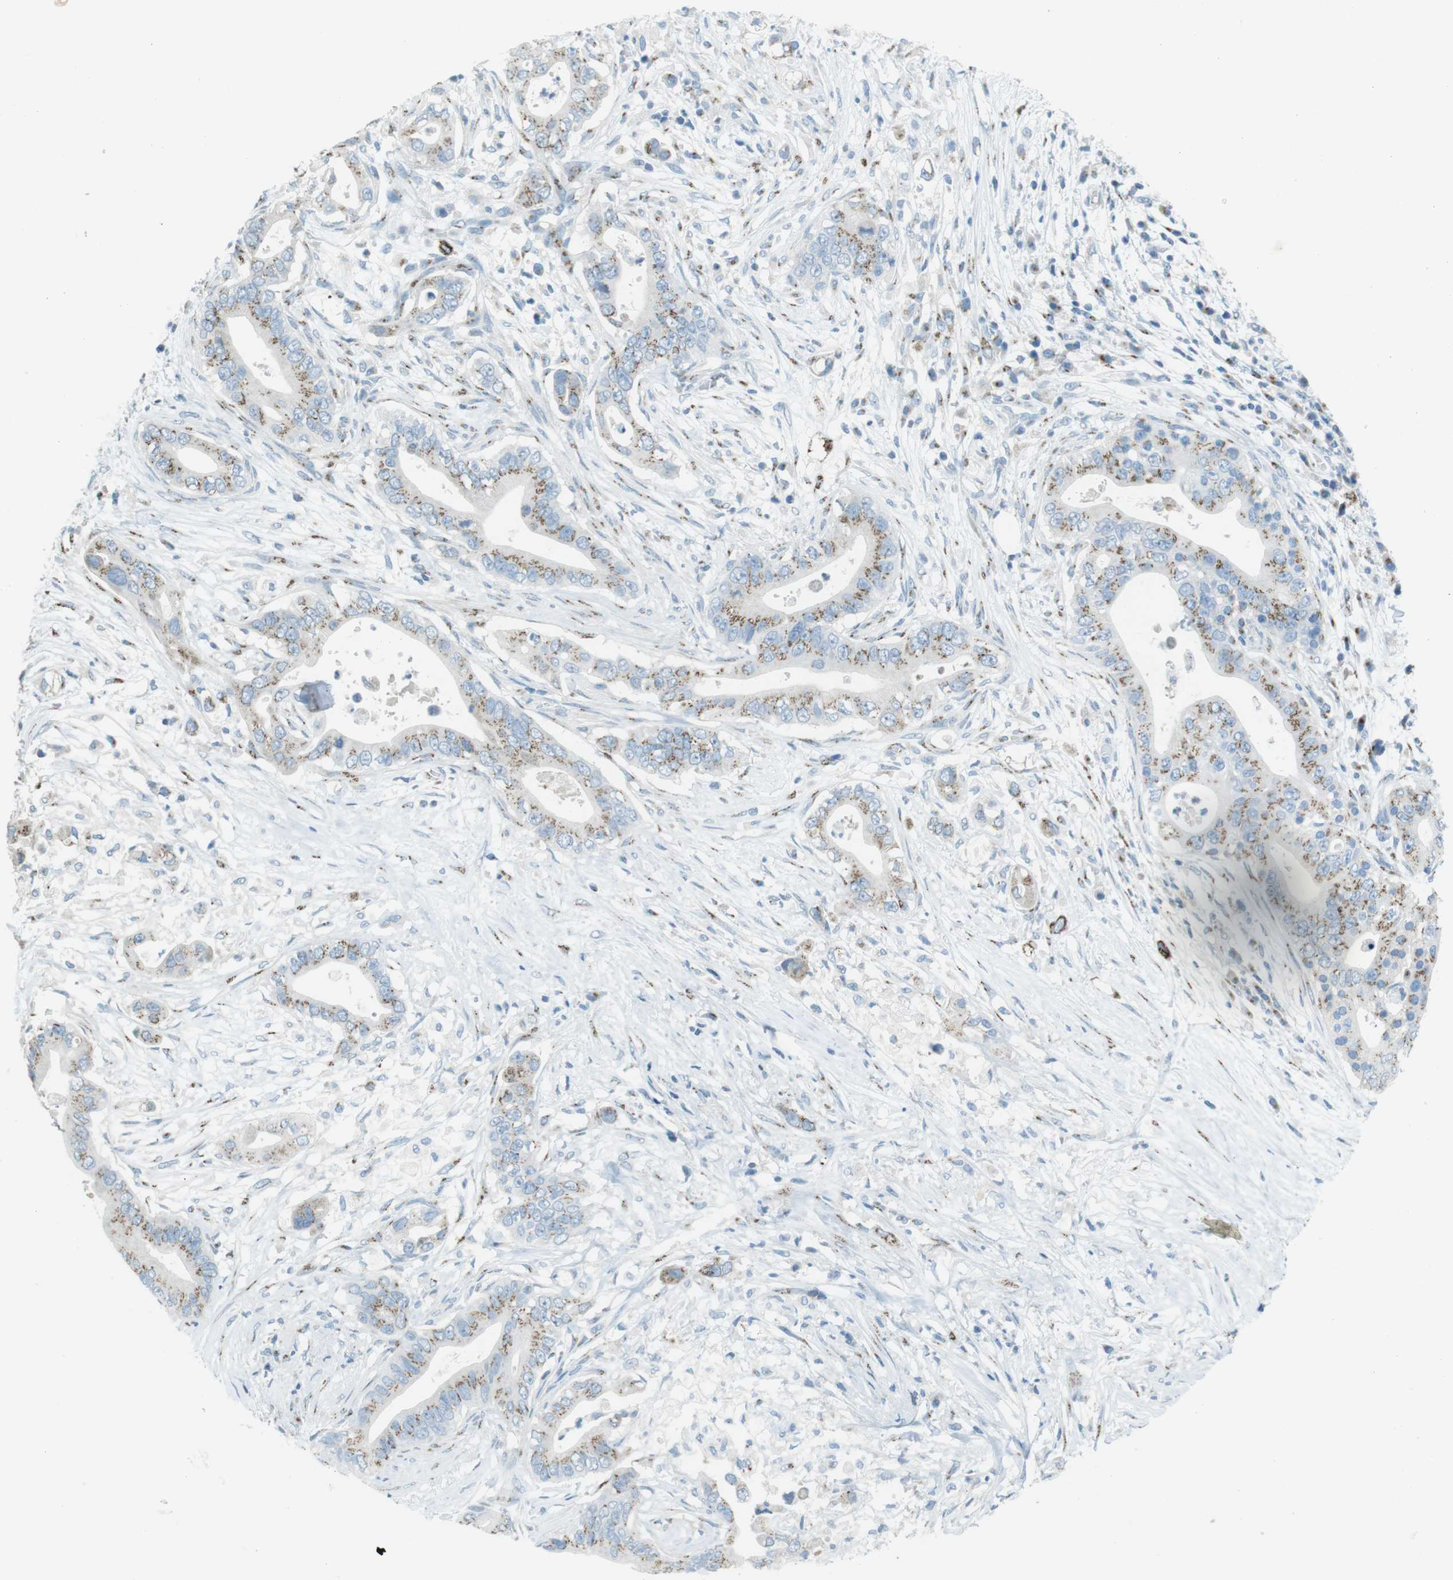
{"staining": {"intensity": "moderate", "quantity": "25%-75%", "location": "cytoplasmic/membranous"}, "tissue": "pancreatic cancer", "cell_type": "Tumor cells", "image_type": "cancer", "snomed": [{"axis": "morphology", "description": "Adenocarcinoma, NOS"}, {"axis": "topography", "description": "Pancreas"}], "caption": "A brown stain shows moderate cytoplasmic/membranous positivity of a protein in human adenocarcinoma (pancreatic) tumor cells.", "gene": "TXNDC15", "patient": {"sex": "male", "age": 77}}